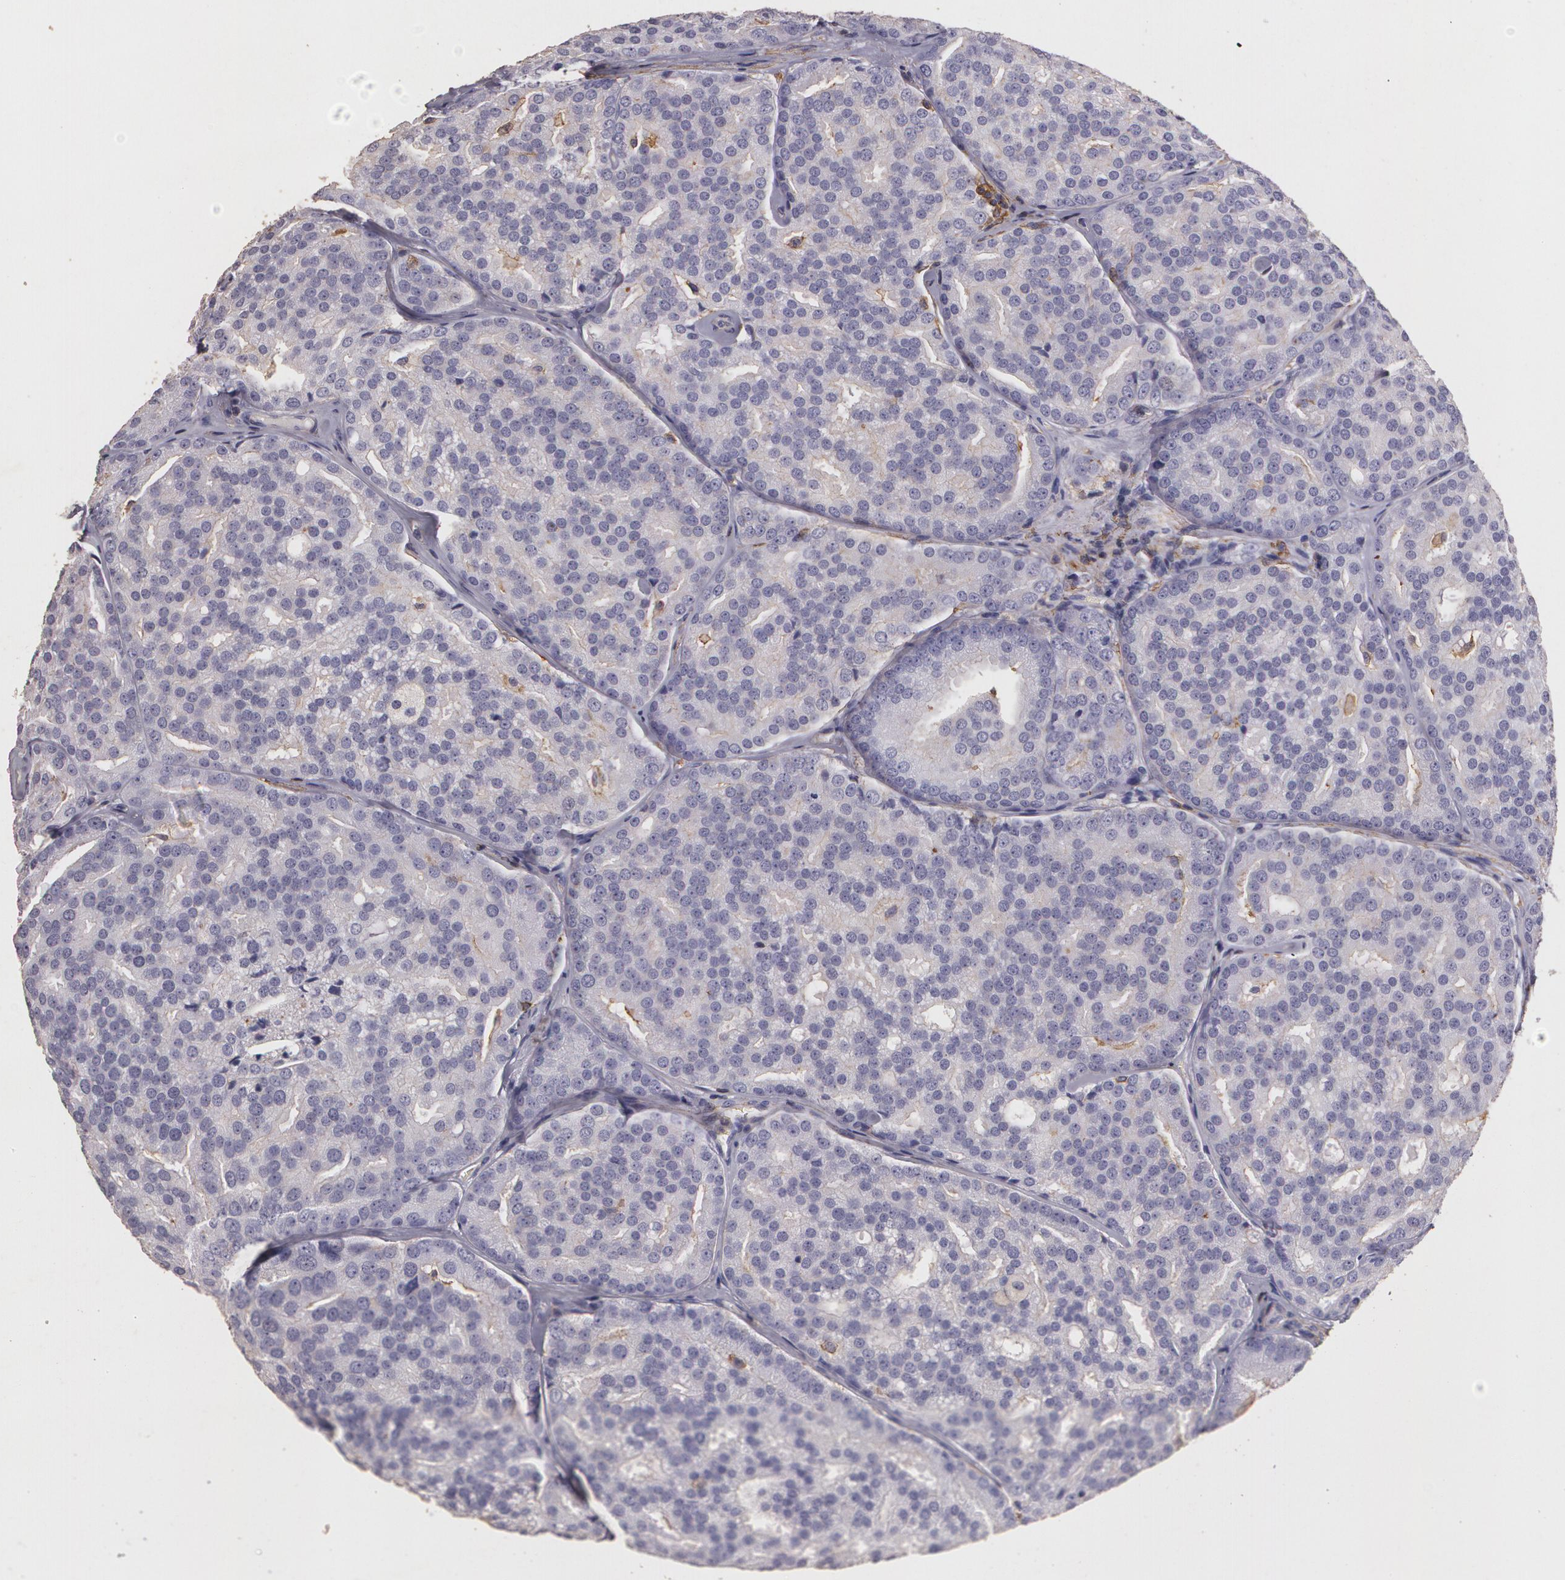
{"staining": {"intensity": "negative", "quantity": "none", "location": "none"}, "tissue": "prostate cancer", "cell_type": "Tumor cells", "image_type": "cancer", "snomed": [{"axis": "morphology", "description": "Adenocarcinoma, High grade"}, {"axis": "topography", "description": "Prostate"}], "caption": "Immunohistochemistry (IHC) histopathology image of prostate high-grade adenocarcinoma stained for a protein (brown), which exhibits no expression in tumor cells. (Stains: DAB (3,3'-diaminobenzidine) immunohistochemistry with hematoxylin counter stain, Microscopy: brightfield microscopy at high magnification).", "gene": "TGFBR1", "patient": {"sex": "male", "age": 64}}